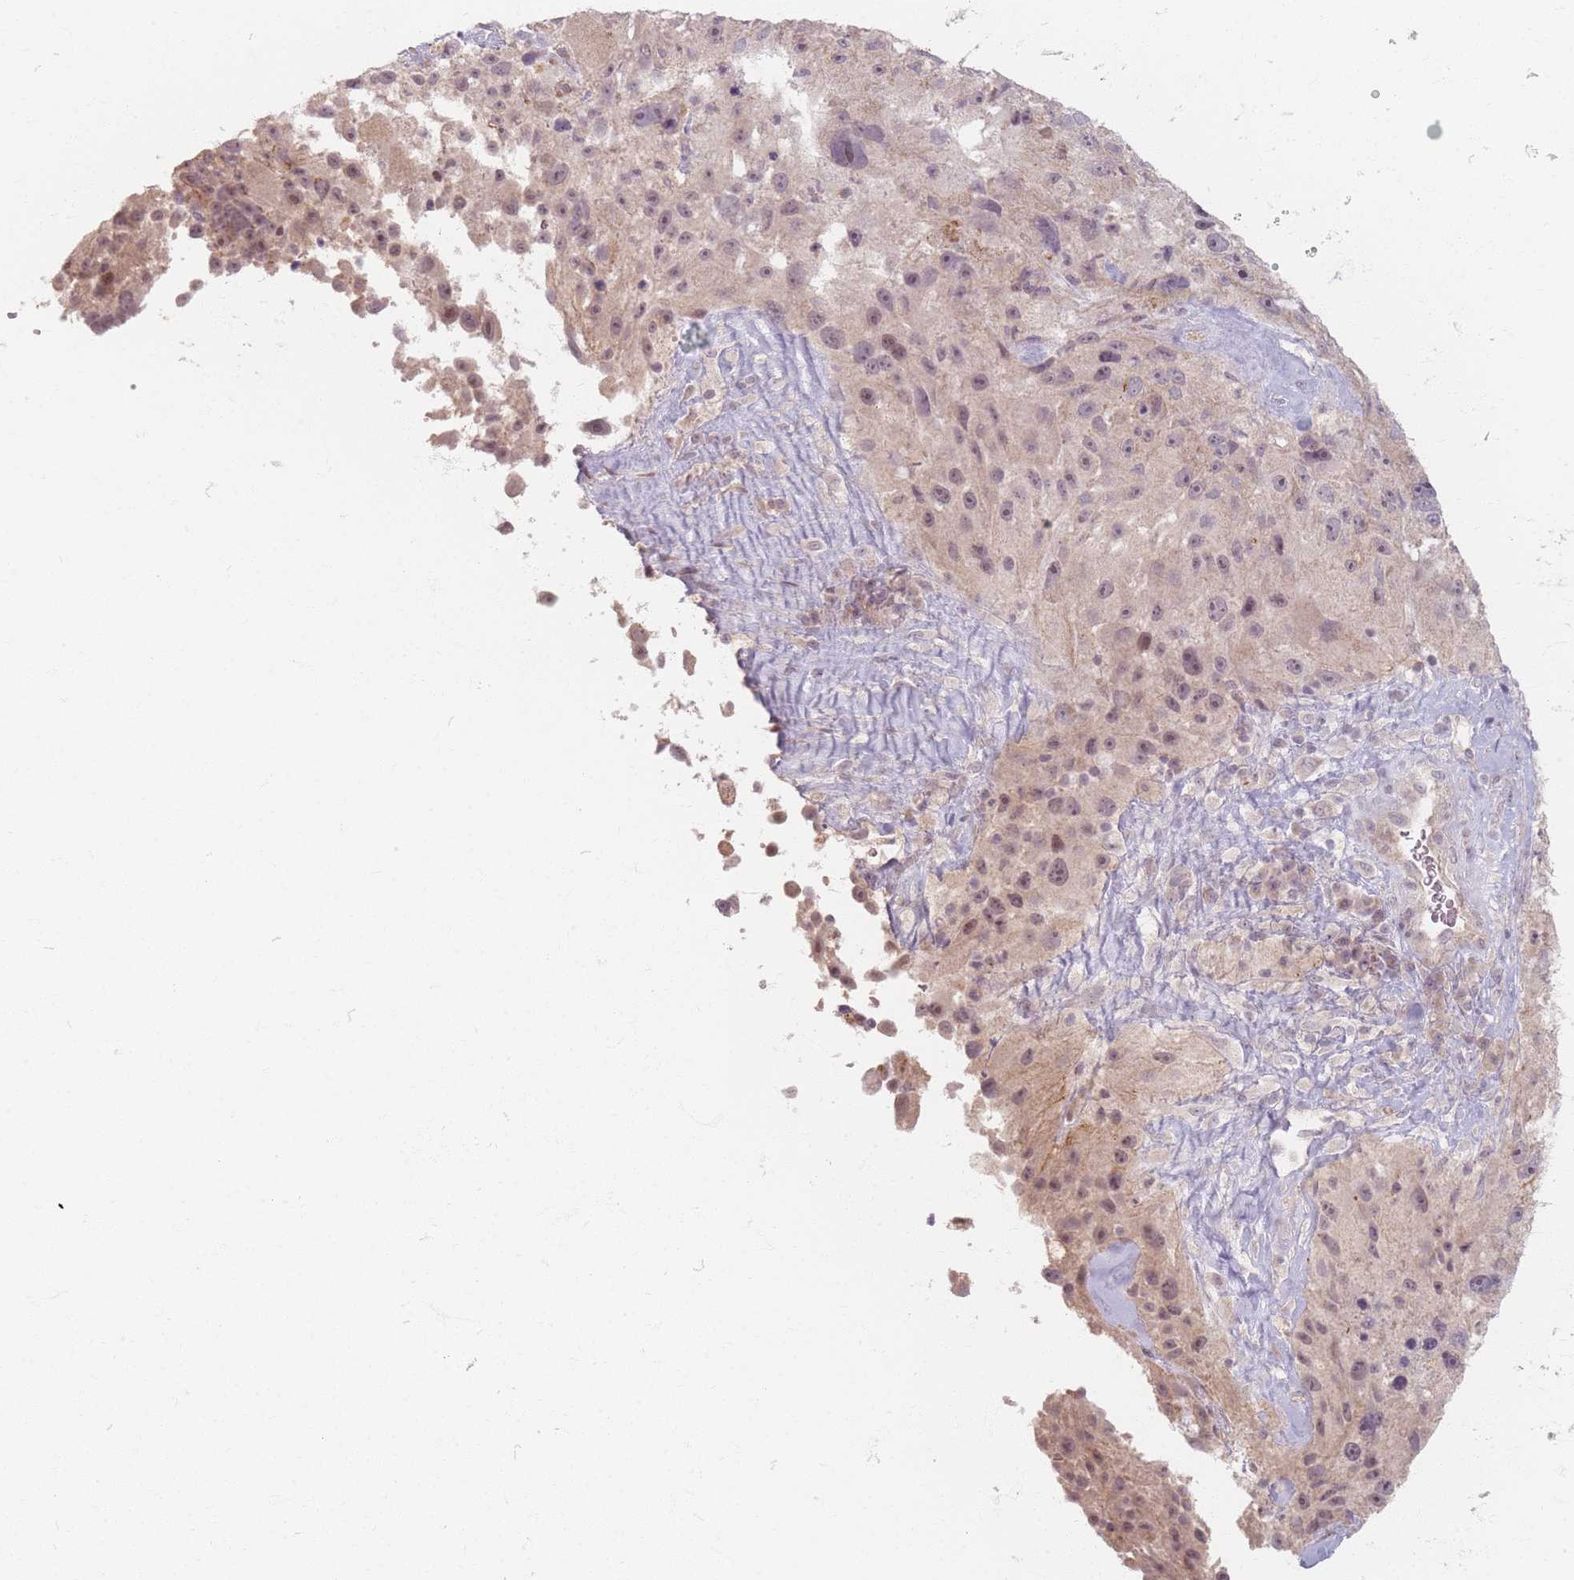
{"staining": {"intensity": "moderate", "quantity": ">75%", "location": "cytoplasmic/membranous,nuclear"}, "tissue": "melanoma", "cell_type": "Tumor cells", "image_type": "cancer", "snomed": [{"axis": "morphology", "description": "Malignant melanoma, Metastatic site"}, {"axis": "topography", "description": "Lymph node"}], "caption": "Human melanoma stained with a brown dye exhibits moderate cytoplasmic/membranous and nuclear positive expression in about >75% of tumor cells.", "gene": "GABRA6", "patient": {"sex": "male", "age": 62}}